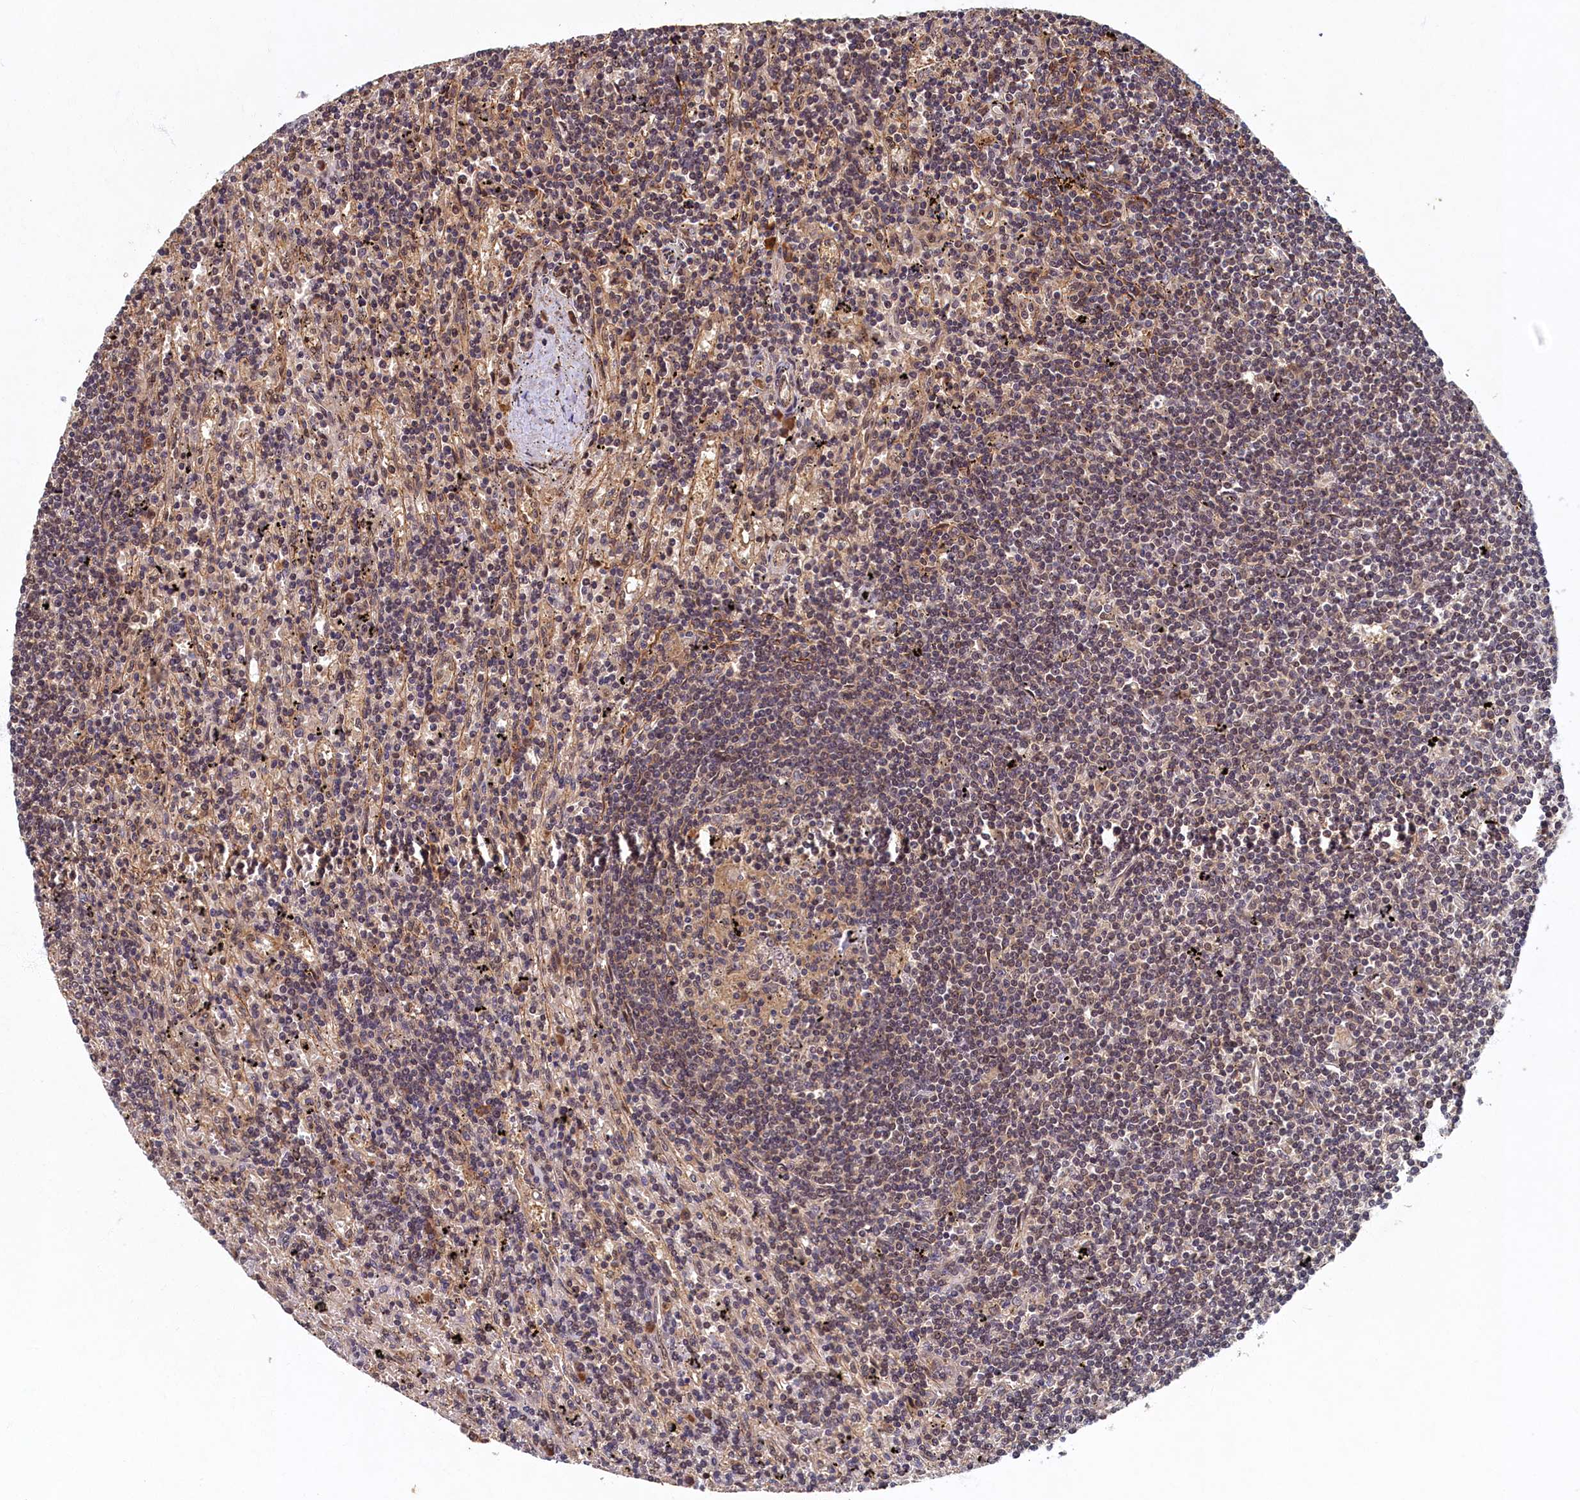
{"staining": {"intensity": "weak", "quantity": "<25%", "location": "nuclear"}, "tissue": "lymphoma", "cell_type": "Tumor cells", "image_type": "cancer", "snomed": [{"axis": "morphology", "description": "Malignant lymphoma, non-Hodgkin's type, Low grade"}, {"axis": "topography", "description": "Spleen"}], "caption": "Immunohistochemistry (IHC) photomicrograph of lymphoma stained for a protein (brown), which reveals no expression in tumor cells. (DAB (3,3'-diaminobenzidine) immunohistochemistry (IHC) visualized using brightfield microscopy, high magnification).", "gene": "LCMT2", "patient": {"sex": "male", "age": 76}}